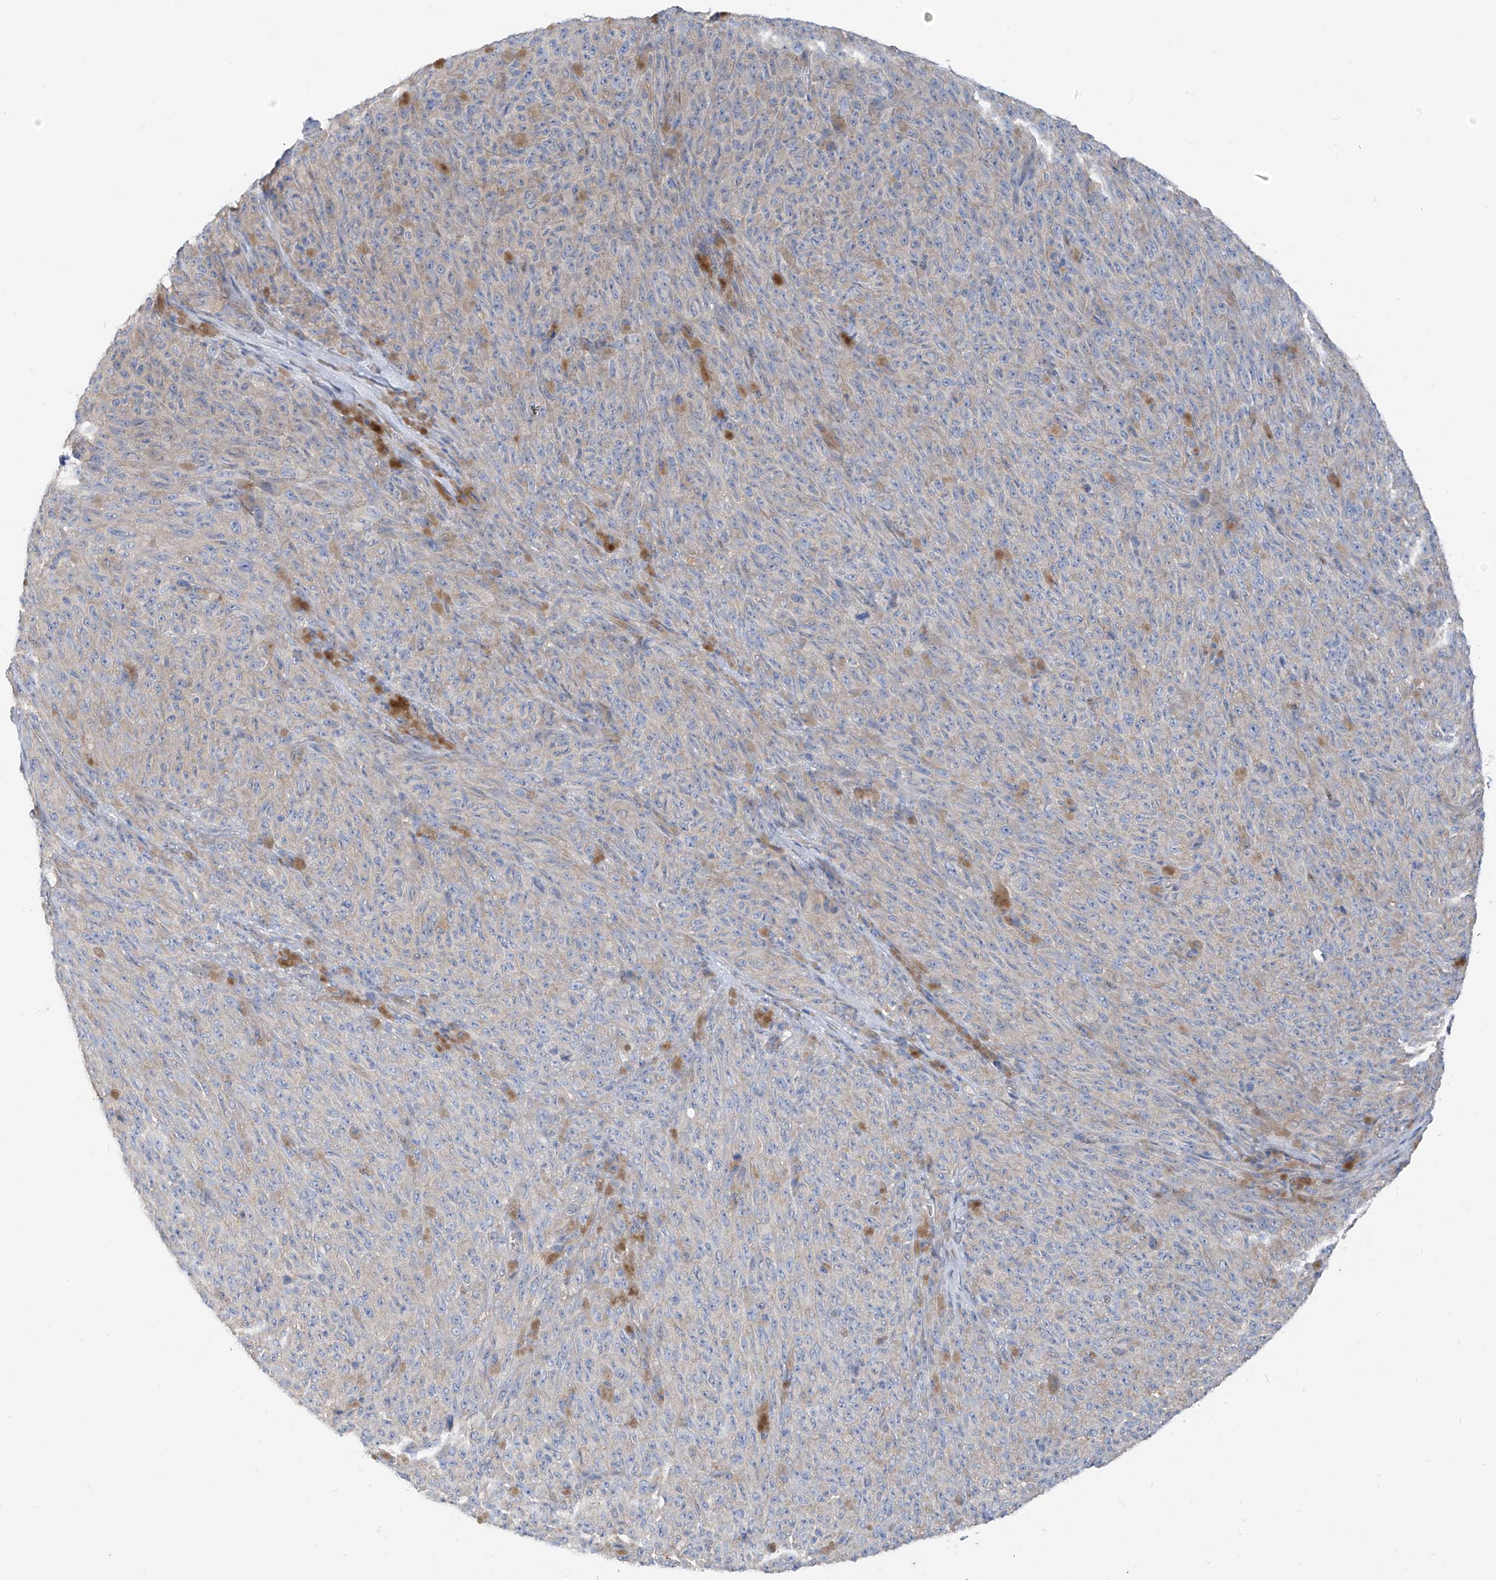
{"staining": {"intensity": "weak", "quantity": "25%-75%", "location": "cytoplasmic/membranous"}, "tissue": "melanoma", "cell_type": "Tumor cells", "image_type": "cancer", "snomed": [{"axis": "morphology", "description": "Malignant melanoma, NOS"}, {"axis": "topography", "description": "Skin"}], "caption": "Immunohistochemical staining of melanoma reveals low levels of weak cytoplasmic/membranous protein staining in about 25%-75% of tumor cells.", "gene": "RPL4", "patient": {"sex": "female", "age": 82}}